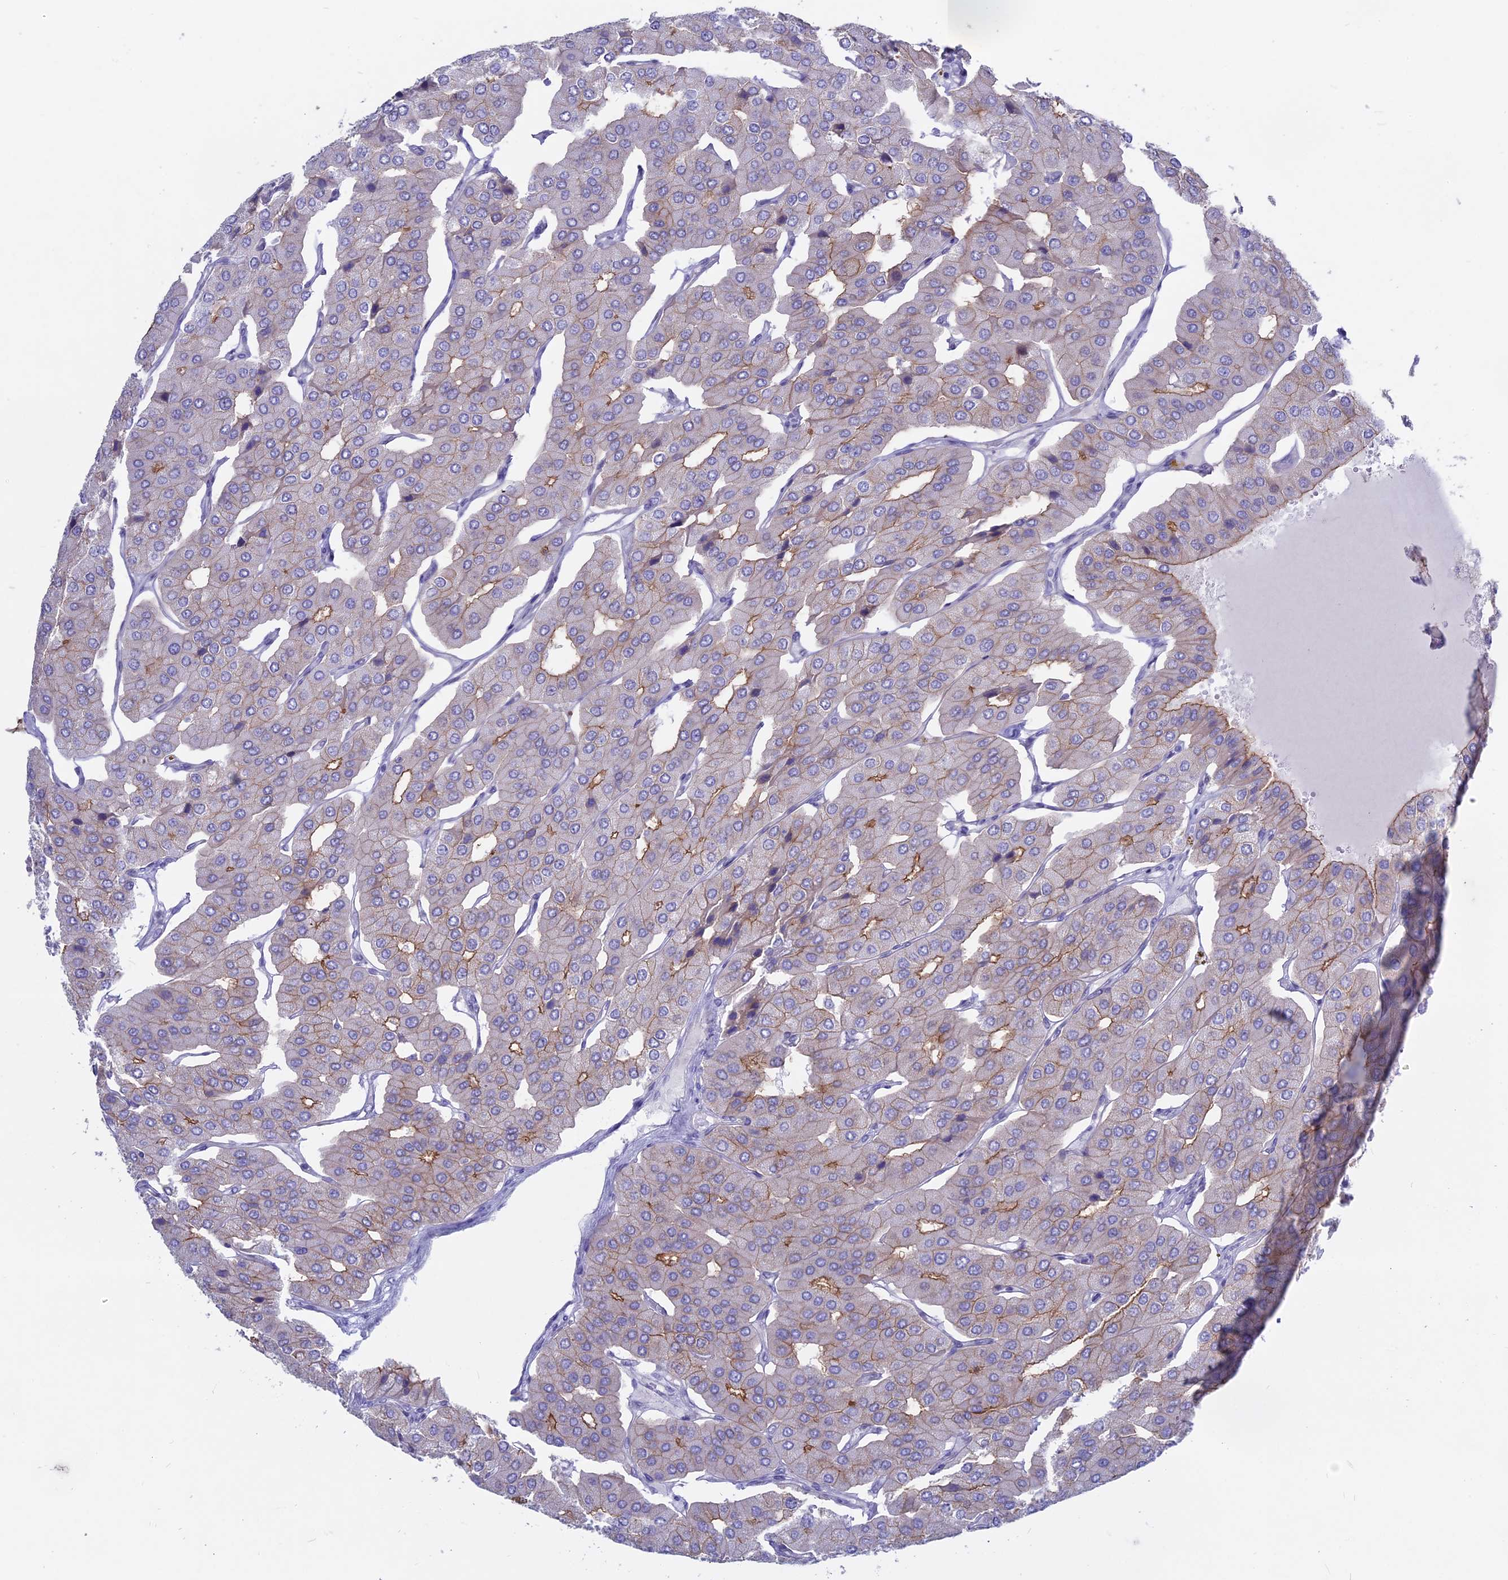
{"staining": {"intensity": "moderate", "quantity": "25%-75%", "location": "cytoplasmic/membranous"}, "tissue": "parathyroid gland", "cell_type": "Glandular cells", "image_type": "normal", "snomed": [{"axis": "morphology", "description": "Normal tissue, NOS"}, {"axis": "morphology", "description": "Adenoma, NOS"}, {"axis": "topography", "description": "Parathyroid gland"}], "caption": "This image displays IHC staining of unremarkable human parathyroid gland, with medium moderate cytoplasmic/membranous positivity in approximately 25%-75% of glandular cells.", "gene": "MYO5B", "patient": {"sex": "female", "age": 86}}